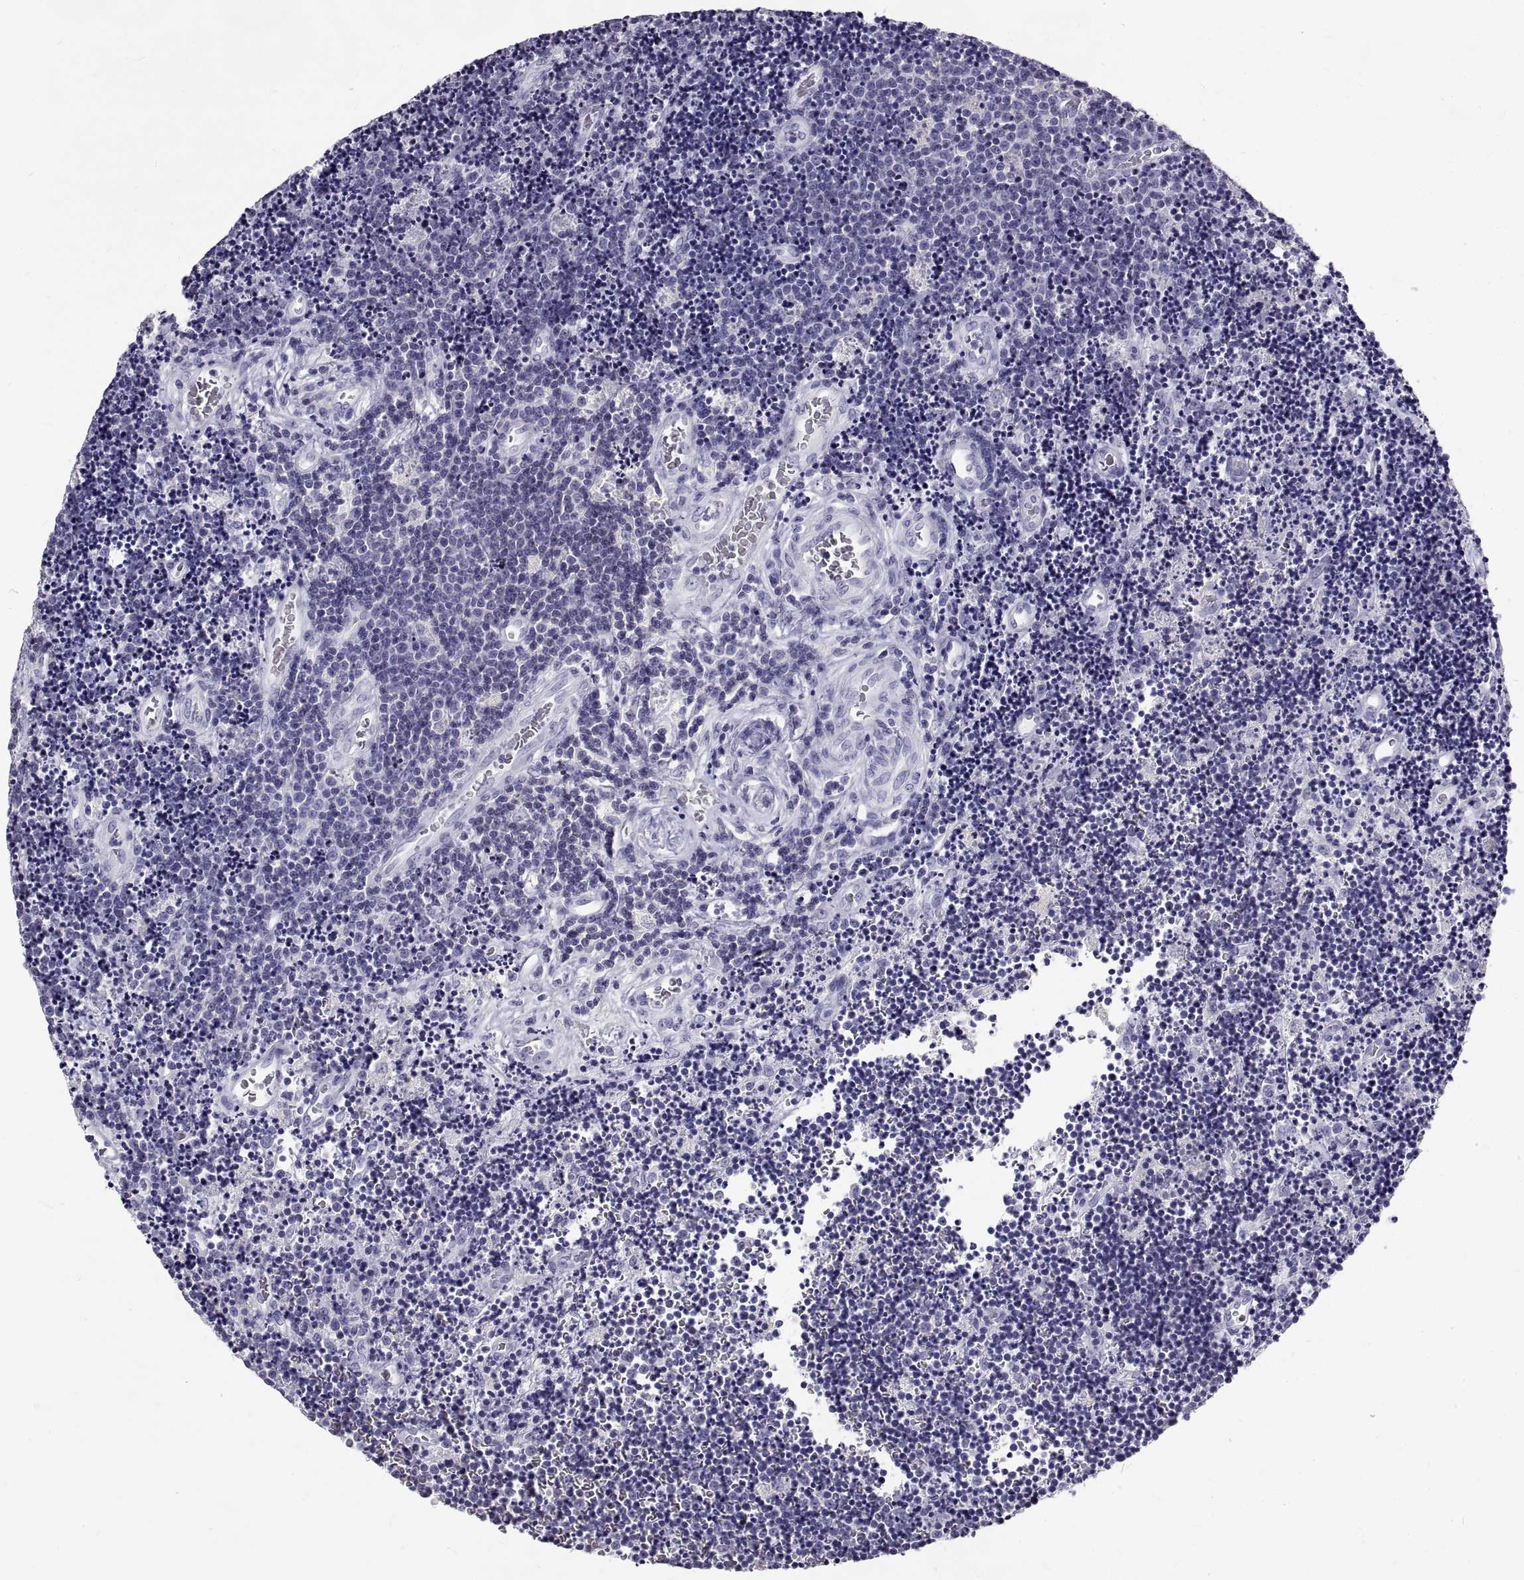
{"staining": {"intensity": "negative", "quantity": "none", "location": "none"}, "tissue": "lymphoma", "cell_type": "Tumor cells", "image_type": "cancer", "snomed": [{"axis": "morphology", "description": "Malignant lymphoma, non-Hodgkin's type, Low grade"}, {"axis": "topography", "description": "Brain"}], "caption": "Human lymphoma stained for a protein using immunohistochemistry (IHC) reveals no expression in tumor cells.", "gene": "GNG12", "patient": {"sex": "female", "age": 66}}